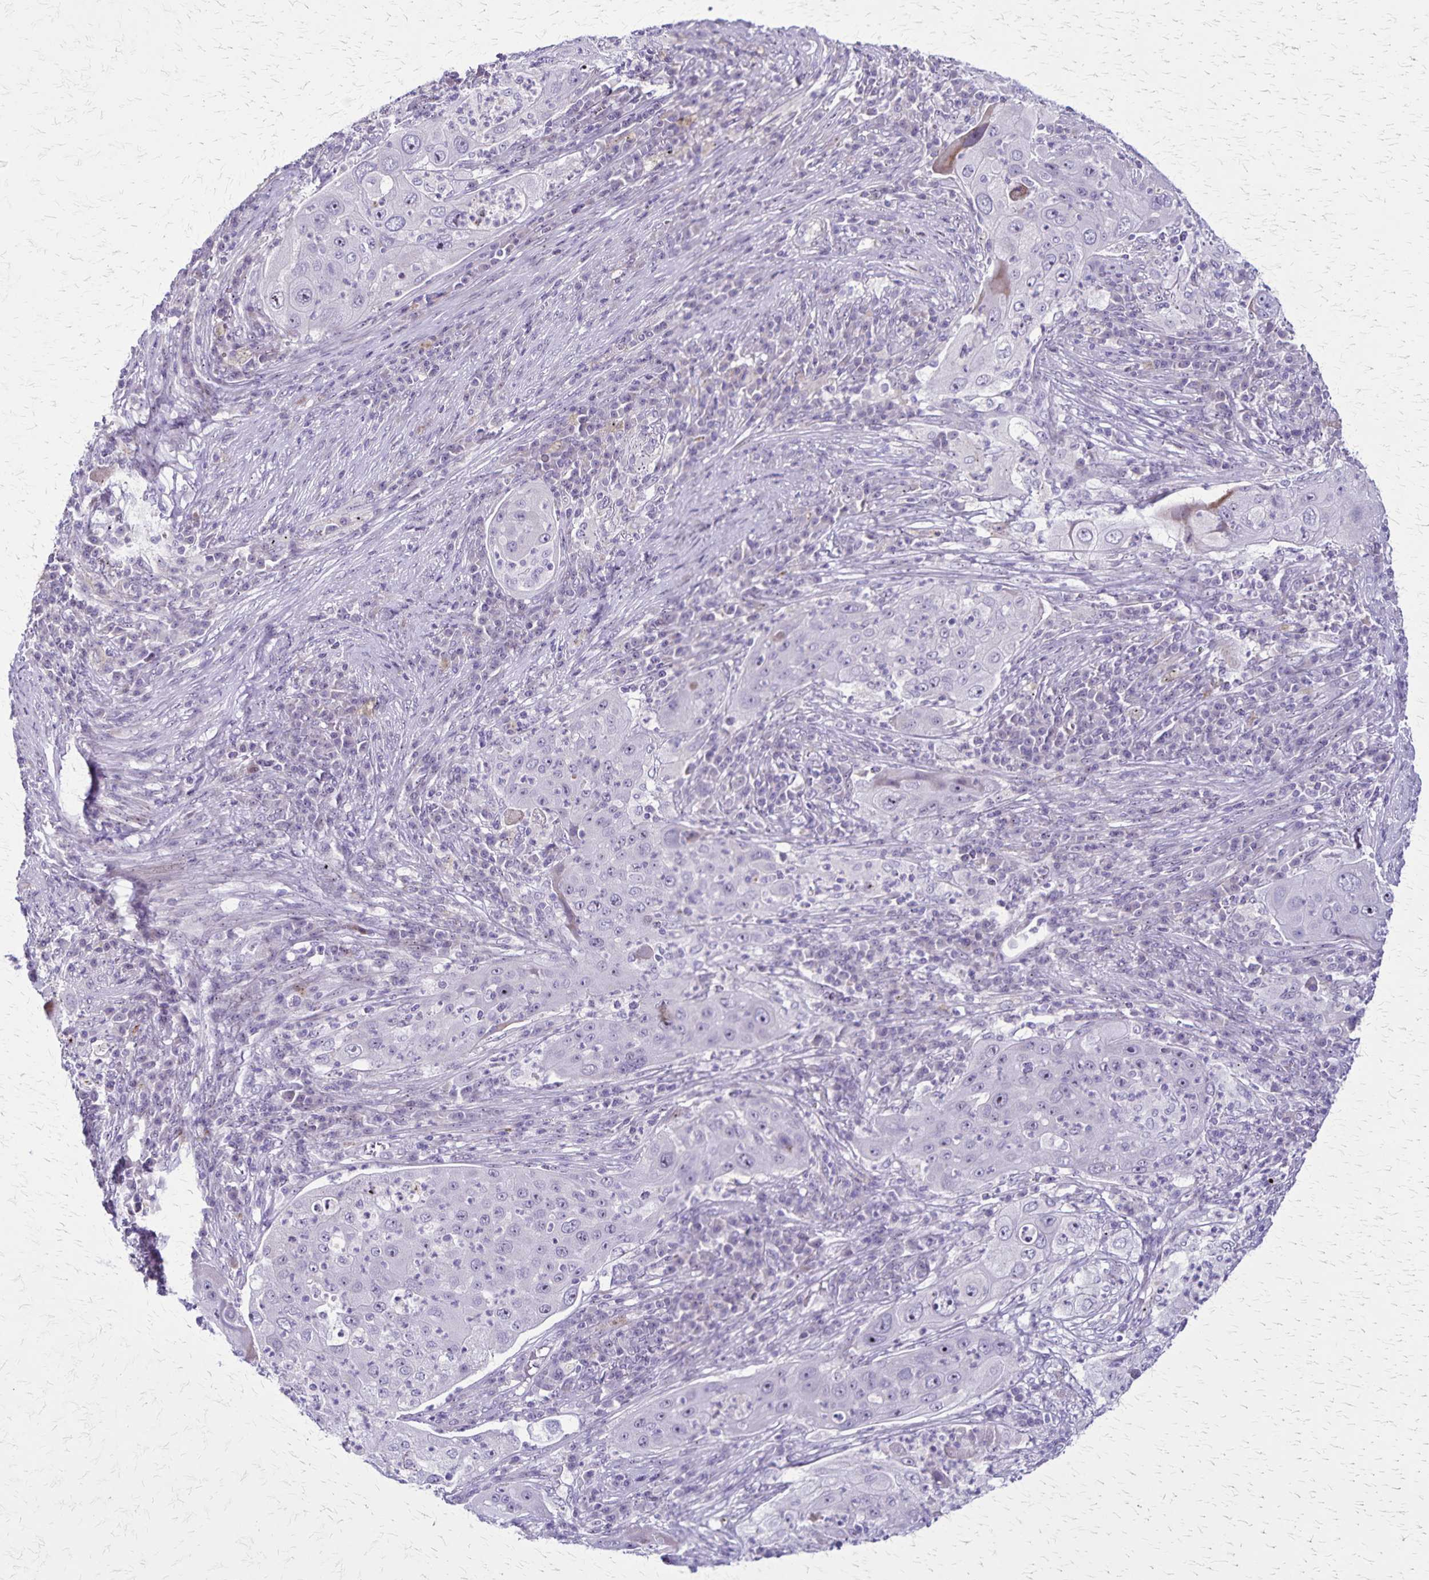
{"staining": {"intensity": "negative", "quantity": "none", "location": "none"}, "tissue": "lung cancer", "cell_type": "Tumor cells", "image_type": "cancer", "snomed": [{"axis": "morphology", "description": "Squamous cell carcinoma, NOS"}, {"axis": "topography", "description": "Lung"}], "caption": "DAB immunohistochemical staining of lung cancer (squamous cell carcinoma) displays no significant positivity in tumor cells.", "gene": "OR51B5", "patient": {"sex": "female", "age": 59}}